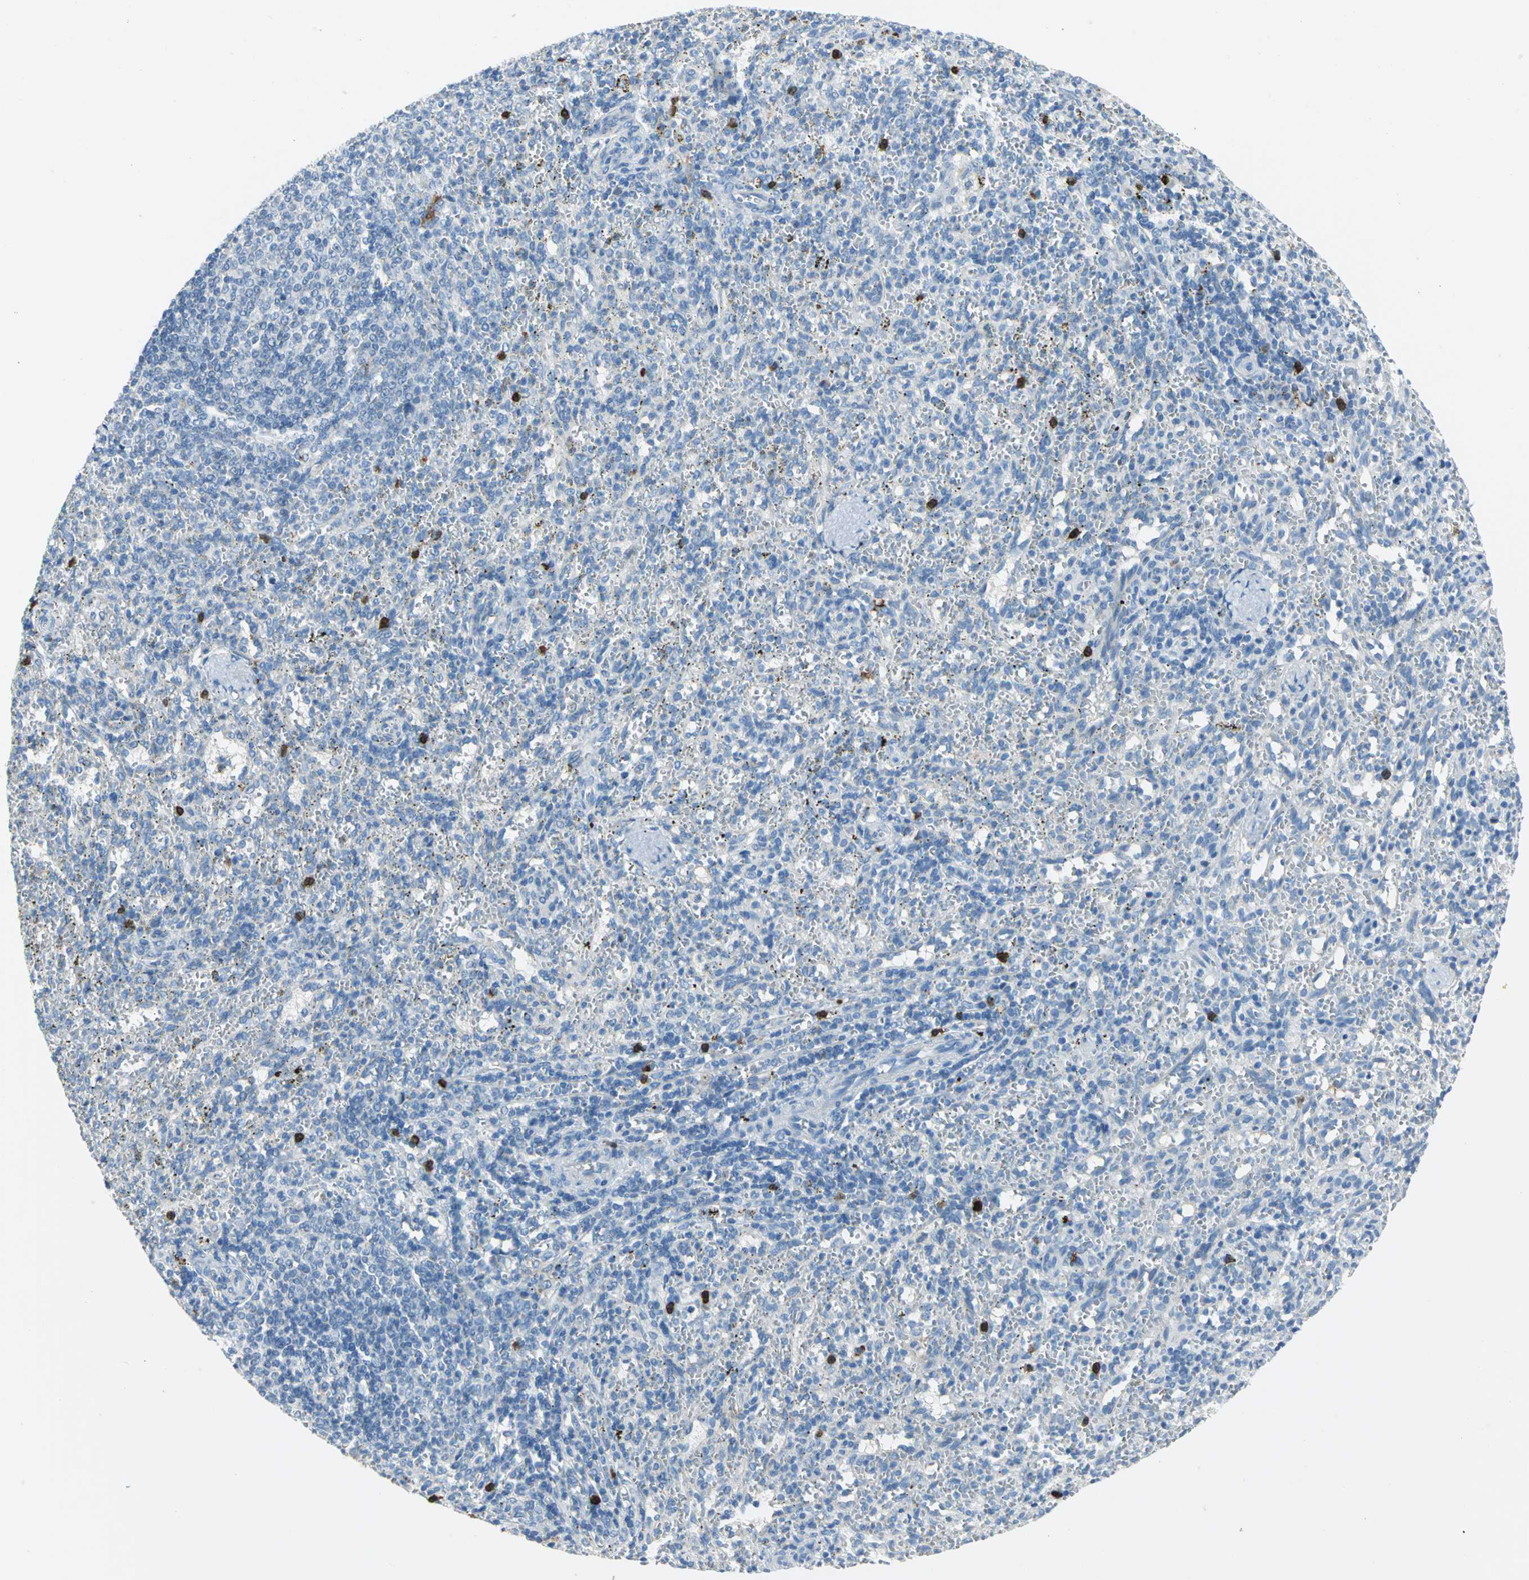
{"staining": {"intensity": "strong", "quantity": "<25%", "location": "cytoplasmic/membranous"}, "tissue": "spleen", "cell_type": "Cells in red pulp", "image_type": "normal", "snomed": [{"axis": "morphology", "description": "Normal tissue, NOS"}, {"axis": "topography", "description": "Spleen"}], "caption": "Benign spleen reveals strong cytoplasmic/membranous expression in approximately <25% of cells in red pulp.", "gene": "ALOX15", "patient": {"sex": "female", "age": 10}}